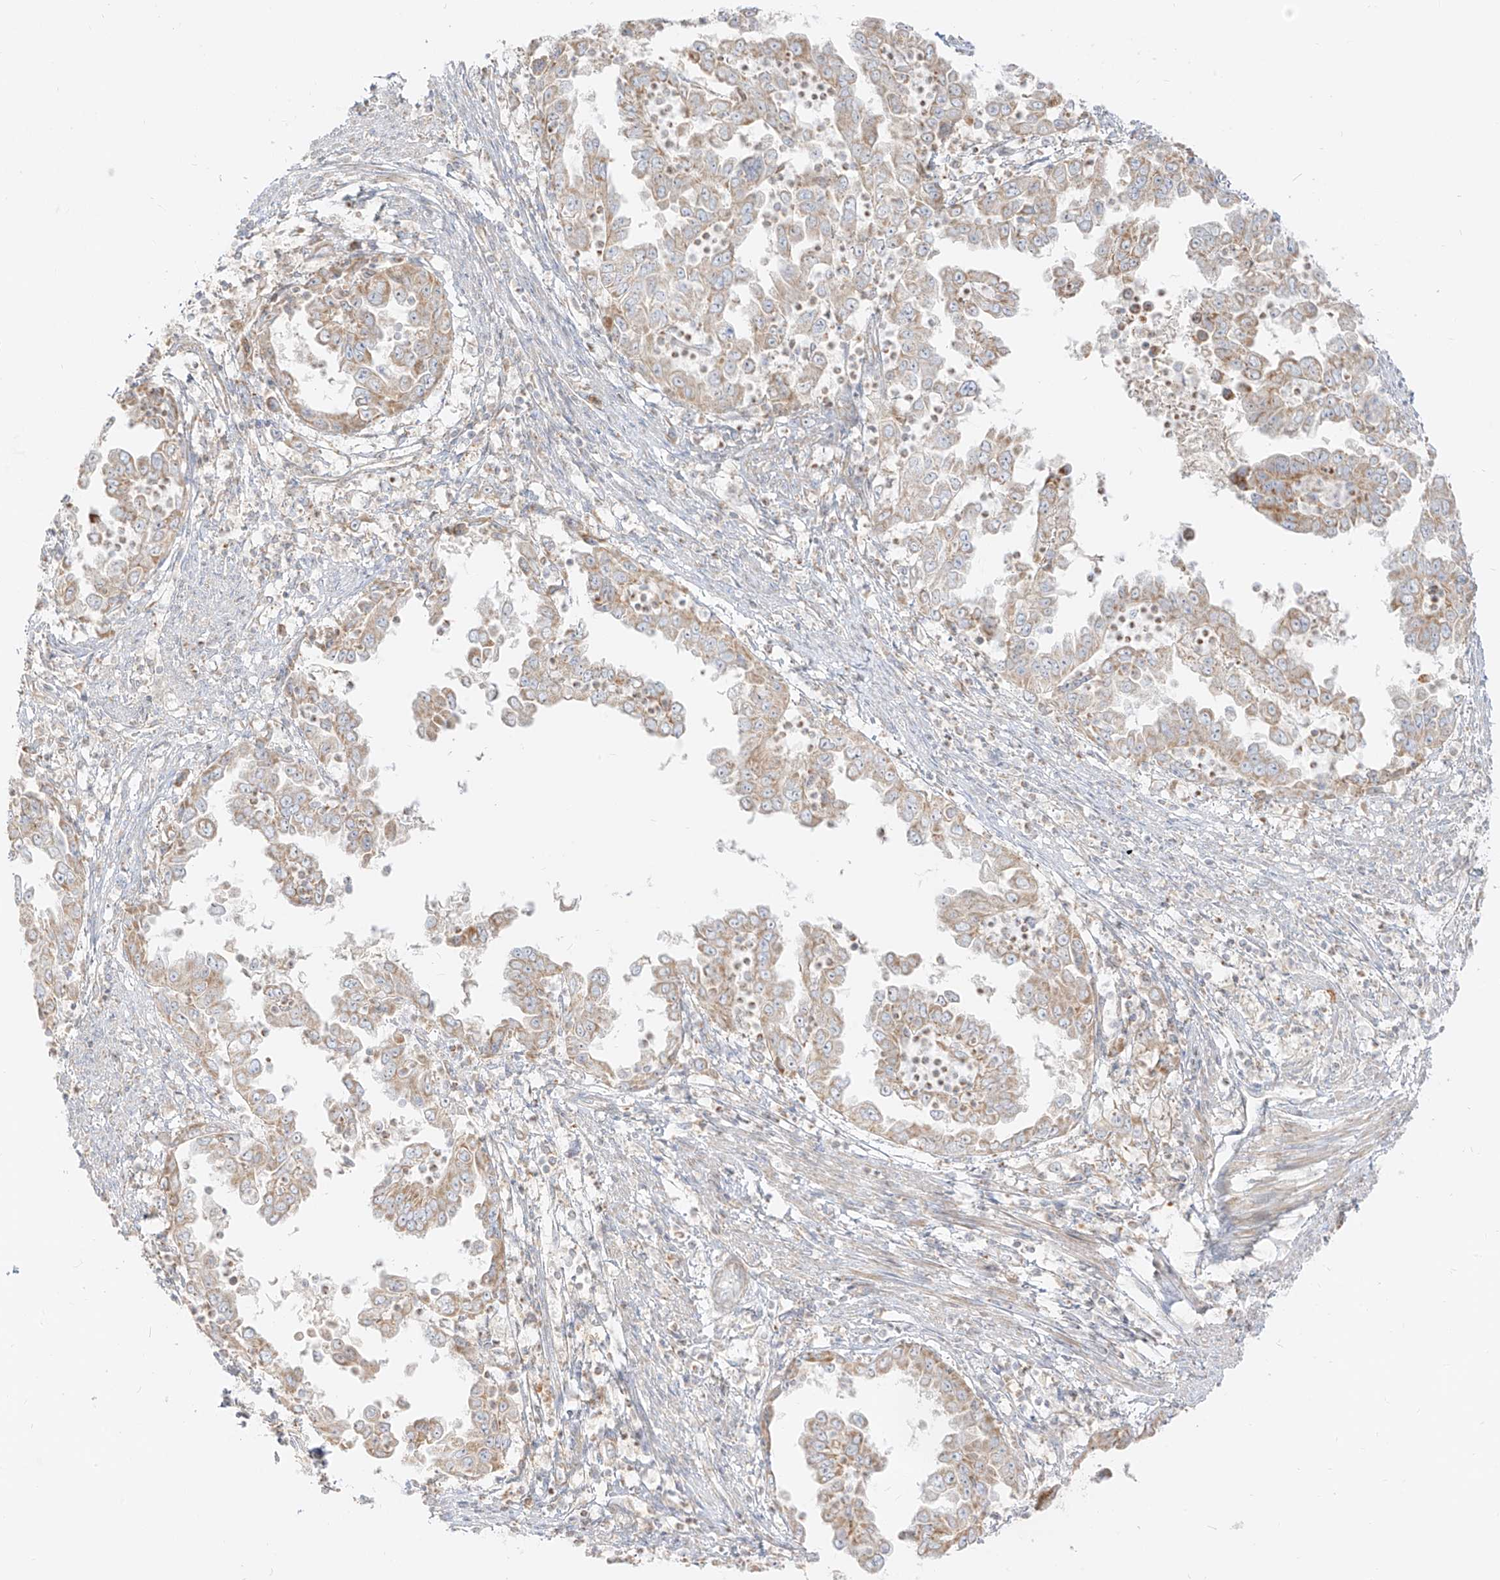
{"staining": {"intensity": "weak", "quantity": ">75%", "location": "cytoplasmic/membranous"}, "tissue": "endometrial cancer", "cell_type": "Tumor cells", "image_type": "cancer", "snomed": [{"axis": "morphology", "description": "Adenocarcinoma, NOS"}, {"axis": "topography", "description": "Endometrium"}], "caption": "IHC (DAB) staining of adenocarcinoma (endometrial) shows weak cytoplasmic/membranous protein positivity in approximately >75% of tumor cells.", "gene": "ZIM3", "patient": {"sex": "female", "age": 85}}